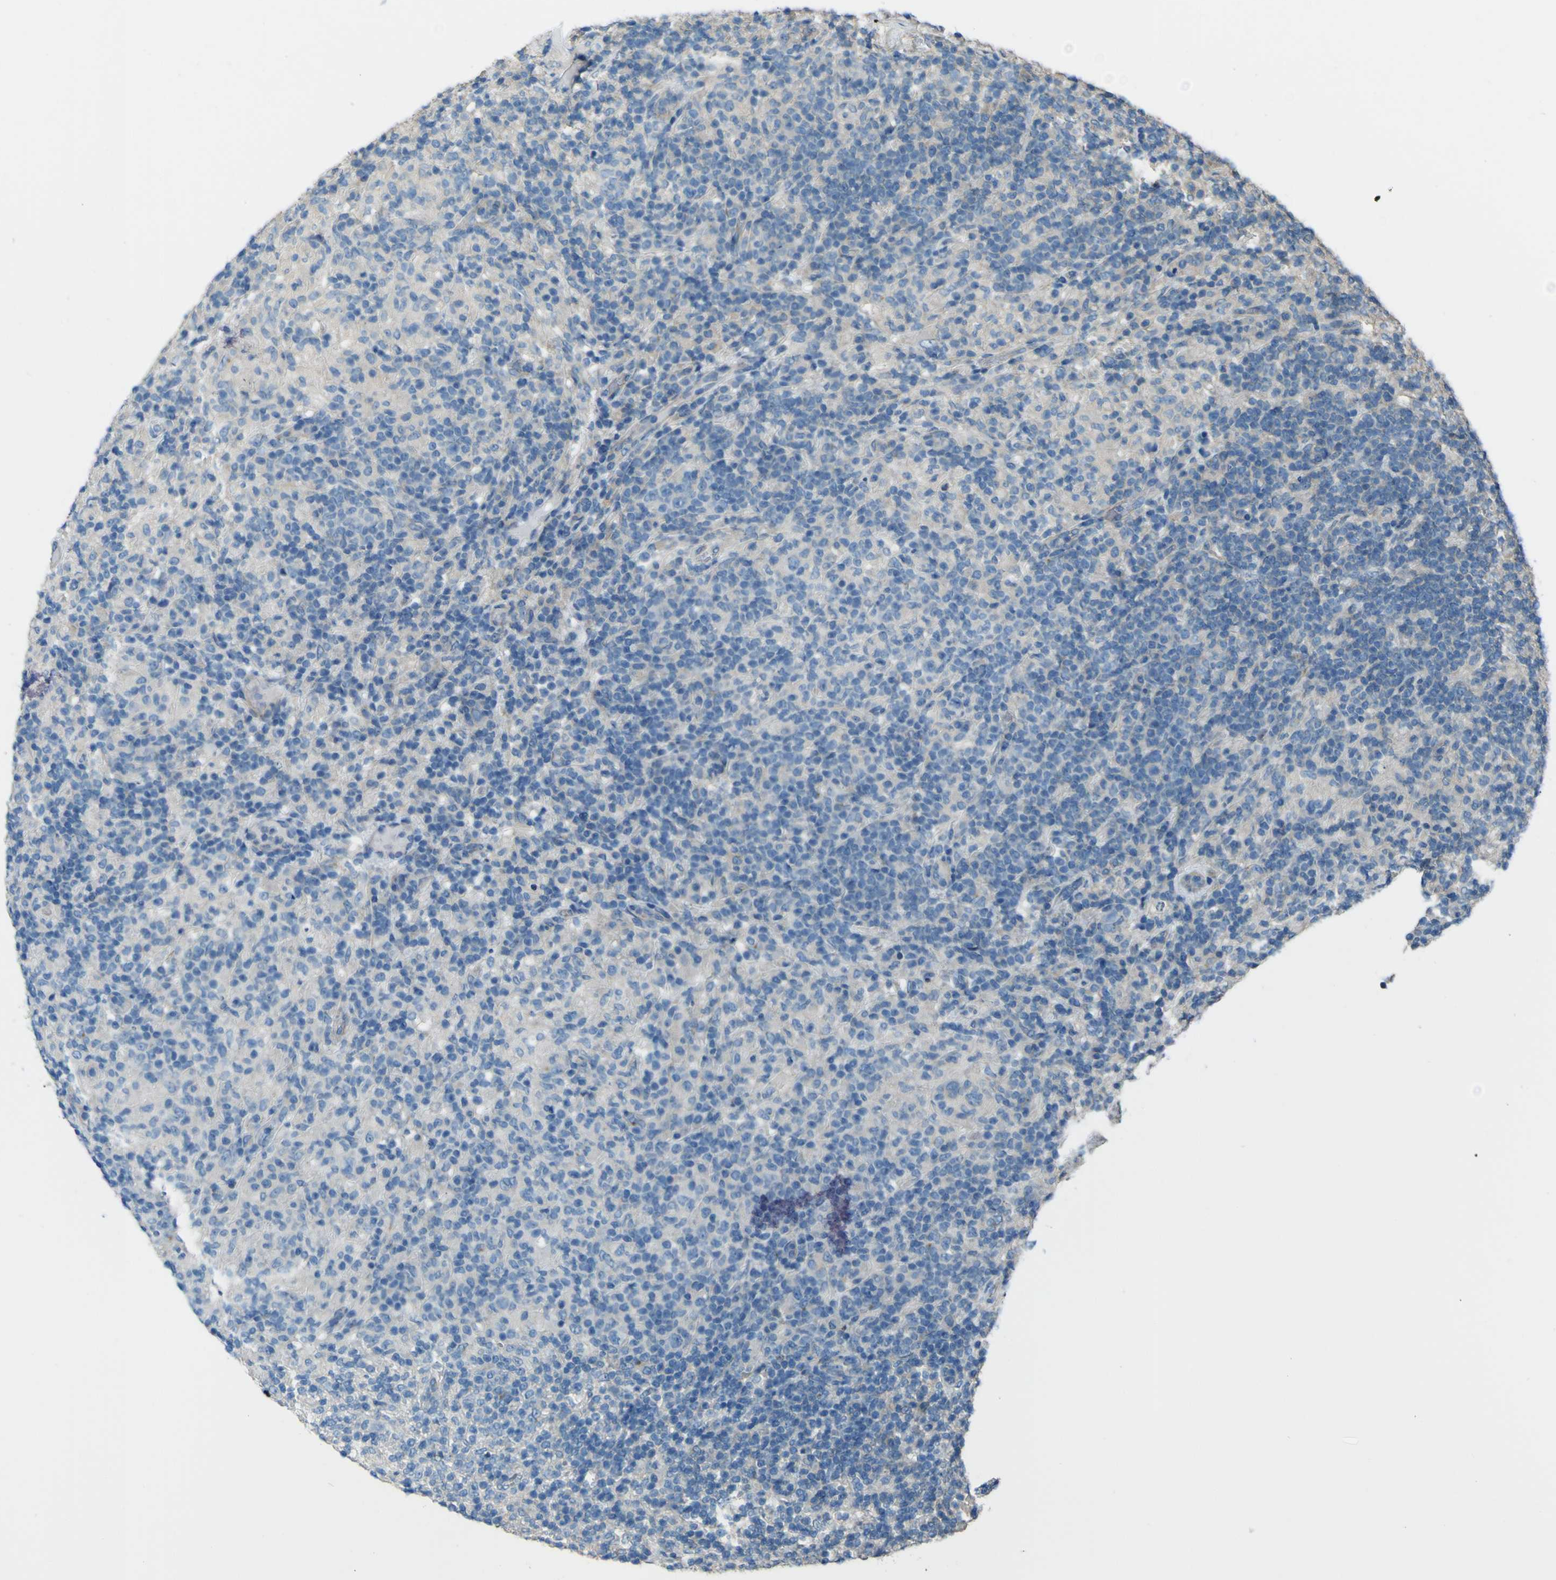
{"staining": {"intensity": "negative", "quantity": "none", "location": "none"}, "tissue": "lymphoma", "cell_type": "Tumor cells", "image_type": "cancer", "snomed": [{"axis": "morphology", "description": "Hodgkin's disease, NOS"}, {"axis": "topography", "description": "Lymph node"}], "caption": "There is no significant expression in tumor cells of Hodgkin's disease.", "gene": "NAALADL2", "patient": {"sex": "male", "age": 70}}